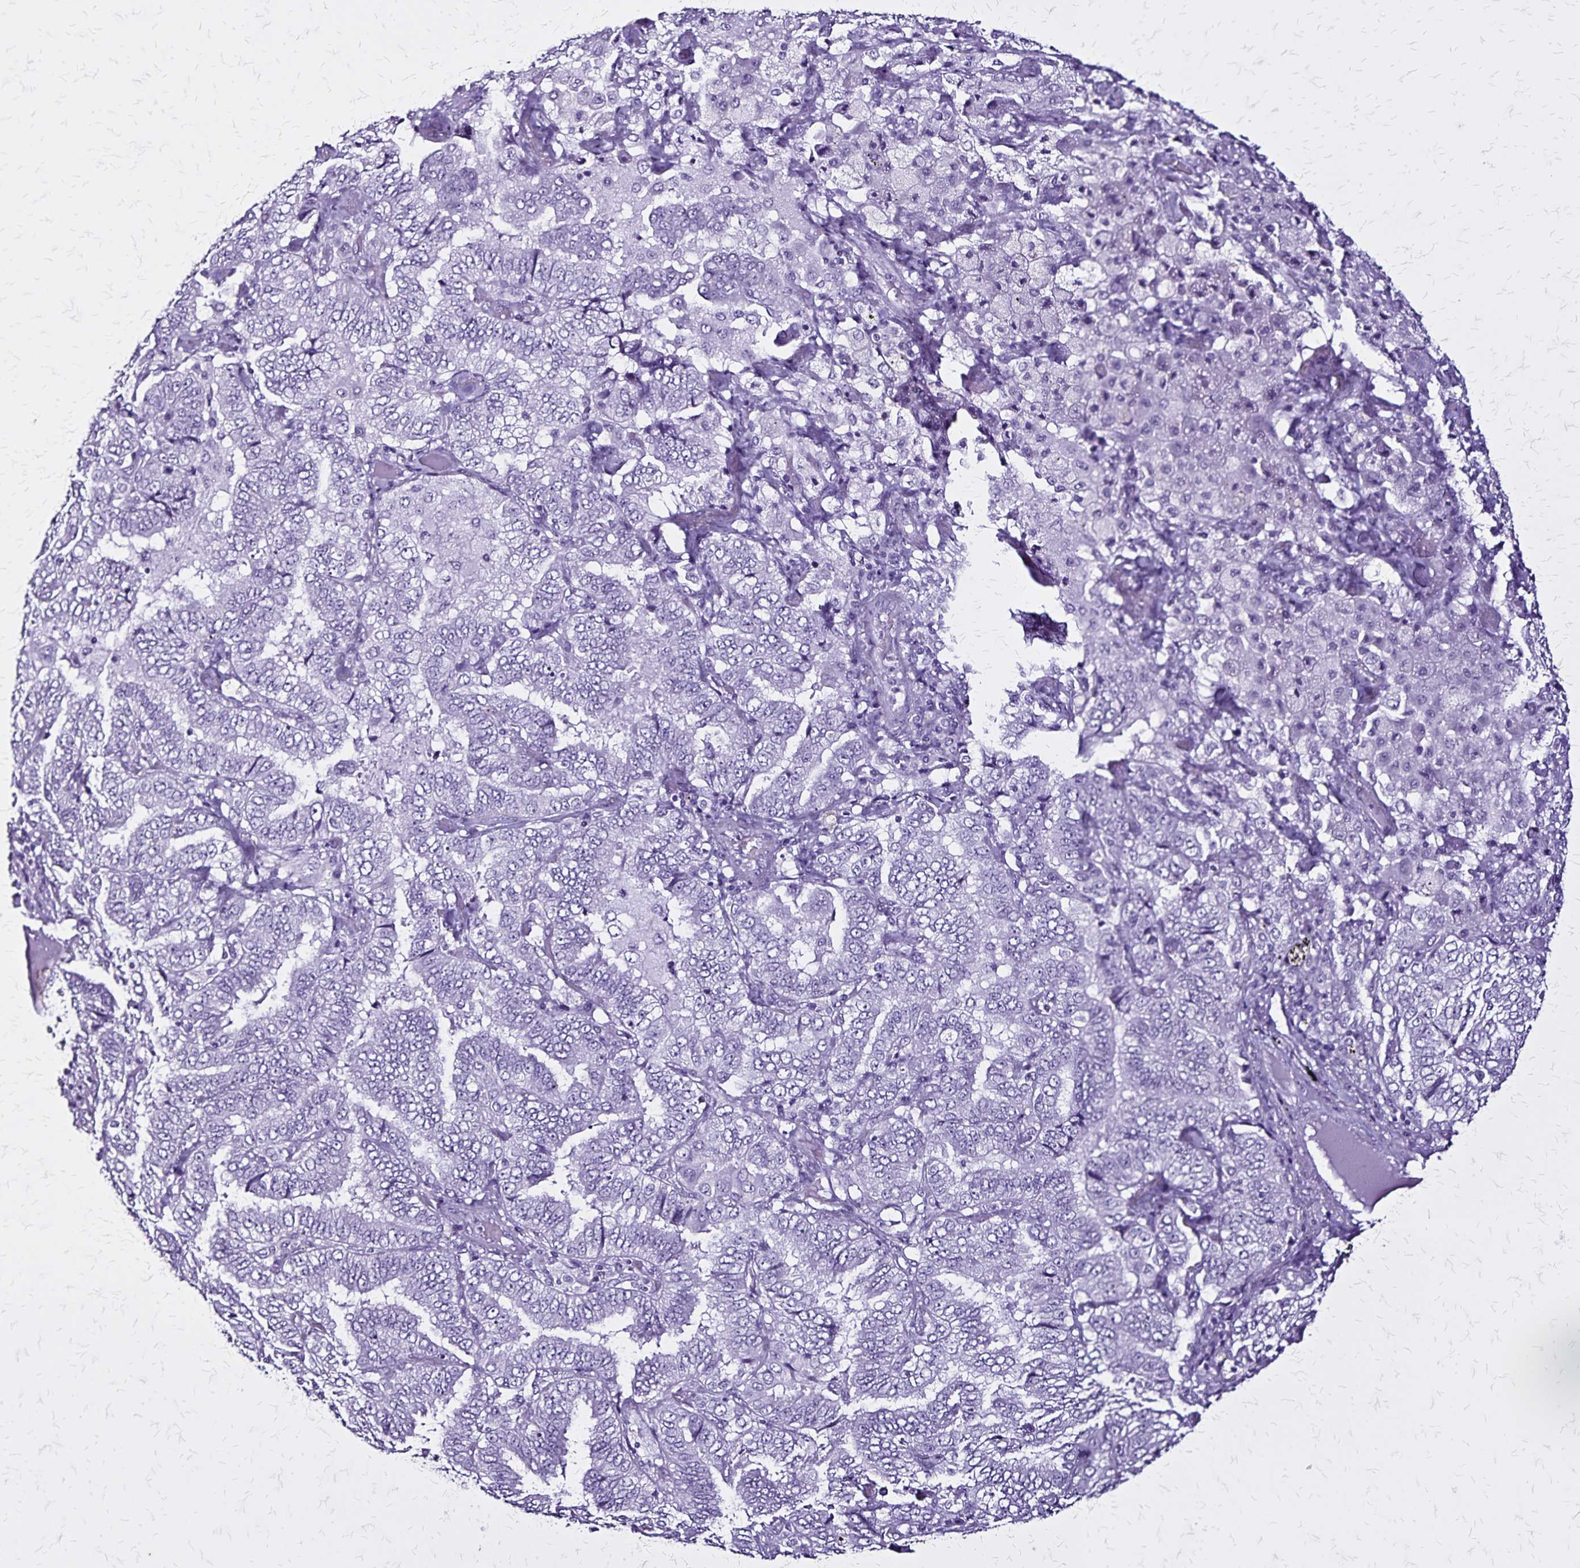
{"staining": {"intensity": "negative", "quantity": "none", "location": "none"}, "tissue": "lung cancer", "cell_type": "Tumor cells", "image_type": "cancer", "snomed": [{"axis": "morphology", "description": "Aneuploidy"}, {"axis": "morphology", "description": "Adenocarcinoma, NOS"}, {"axis": "morphology", "description": "Adenocarcinoma, metastatic, NOS"}, {"axis": "topography", "description": "Lymph node"}, {"axis": "topography", "description": "Lung"}], "caption": "This is a photomicrograph of immunohistochemistry staining of adenocarcinoma (lung), which shows no expression in tumor cells.", "gene": "KRT2", "patient": {"sex": "female", "age": 48}}